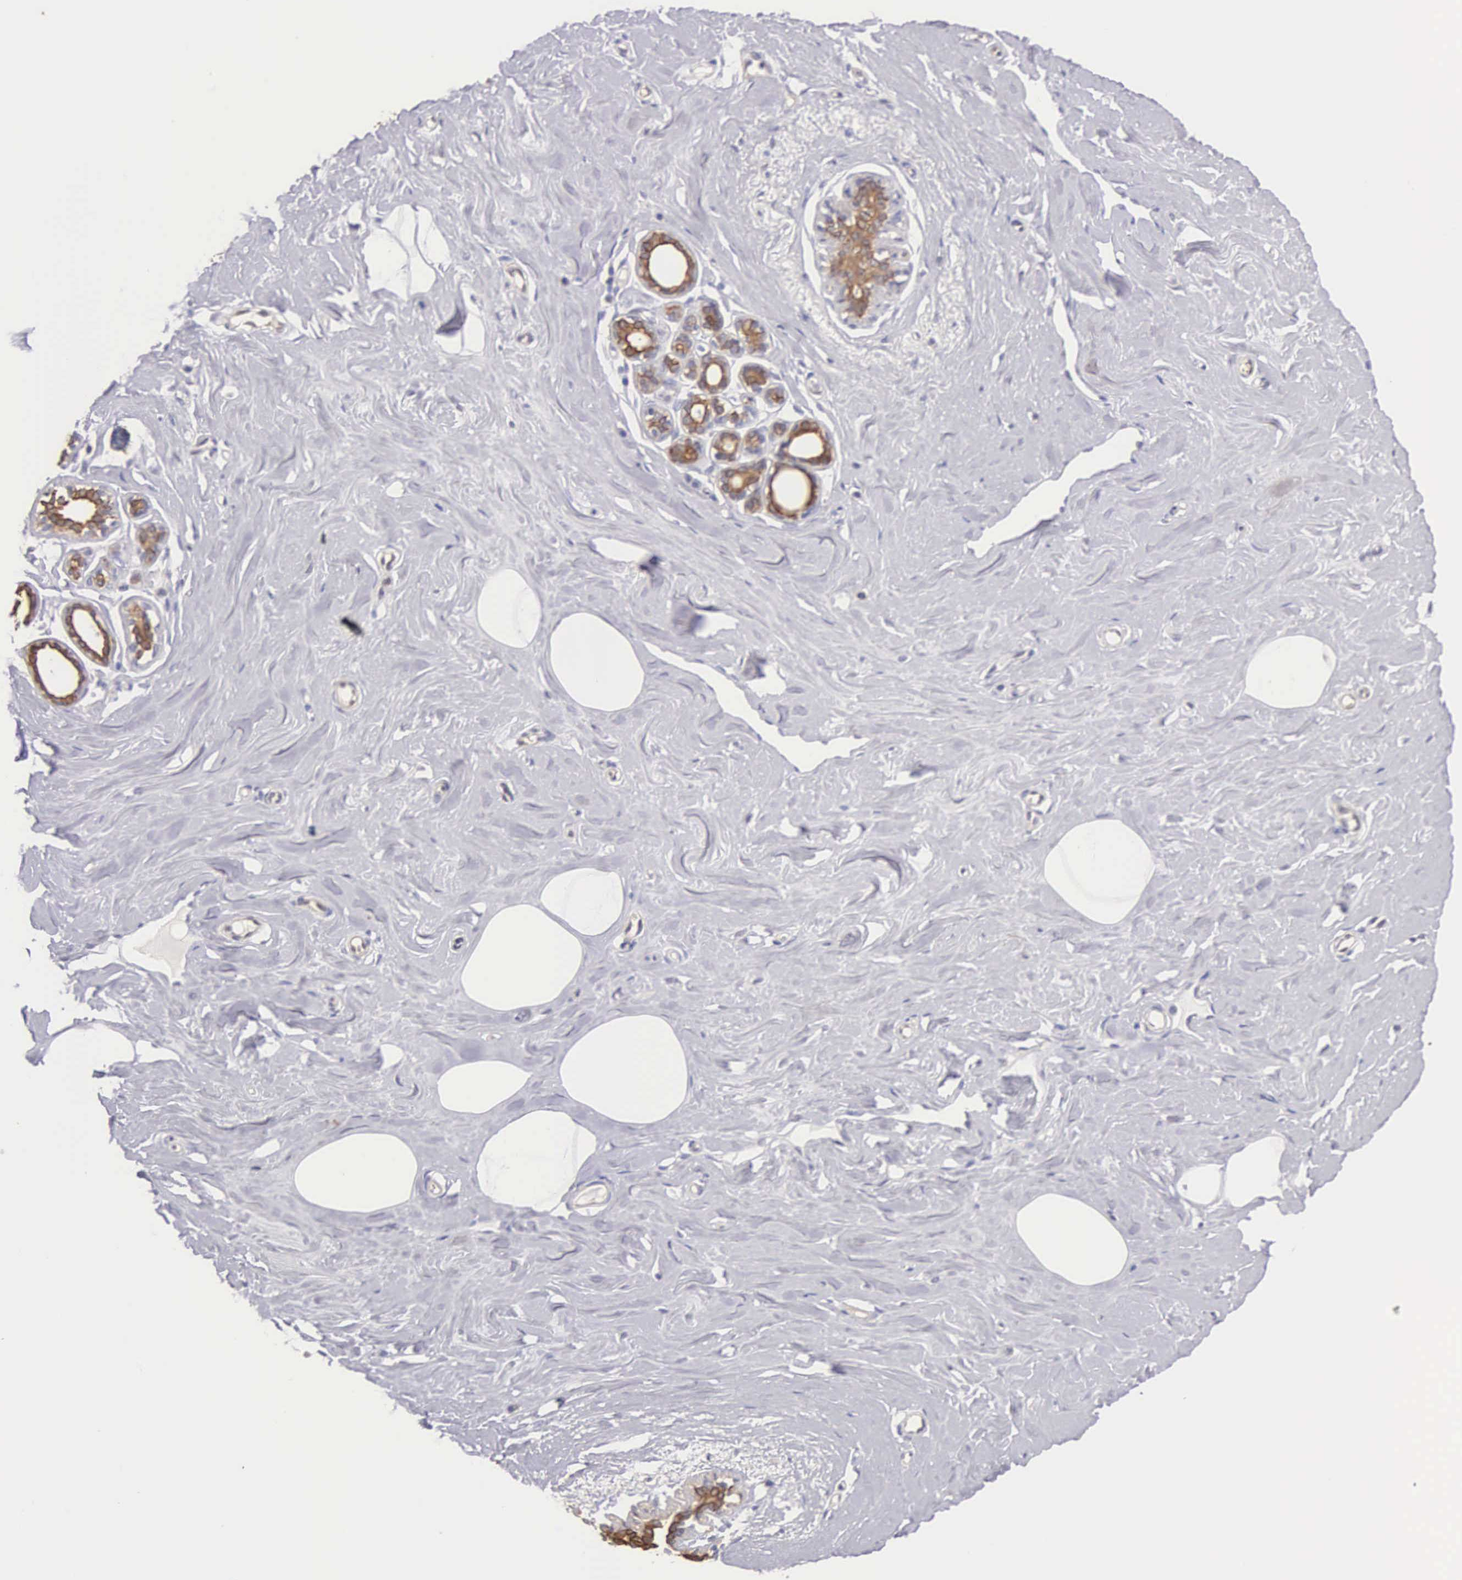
{"staining": {"intensity": "negative", "quantity": "none", "location": "none"}, "tissue": "breast", "cell_type": "Adipocytes", "image_type": "normal", "snomed": [{"axis": "morphology", "description": "Normal tissue, NOS"}, {"axis": "topography", "description": "Breast"}], "caption": "Immunohistochemistry micrograph of benign breast: breast stained with DAB displays no significant protein staining in adipocytes. Nuclei are stained in blue.", "gene": "PIR", "patient": {"sex": "female", "age": 45}}